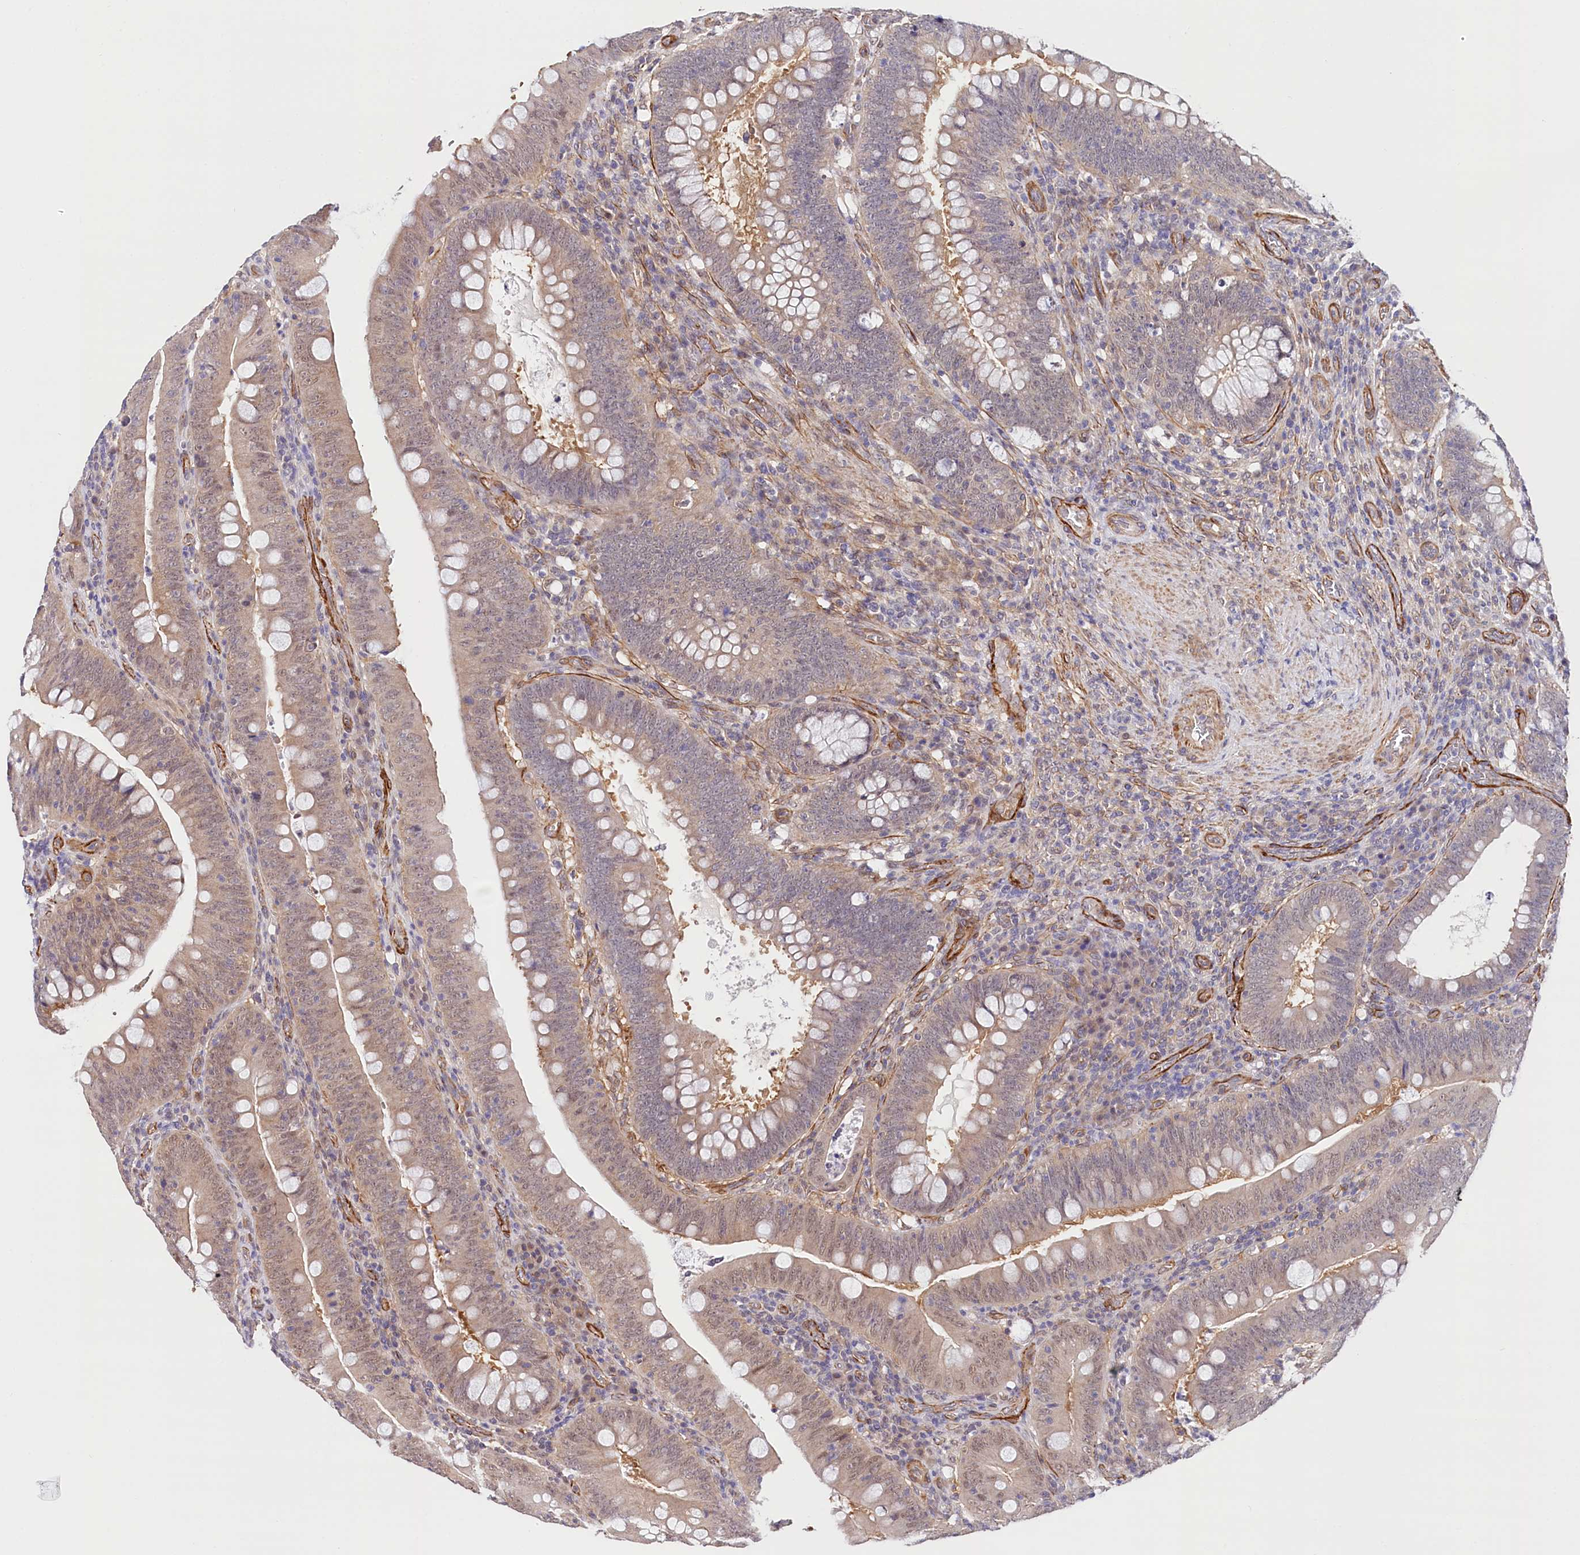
{"staining": {"intensity": "weak", "quantity": ">75%", "location": "cytoplasmic/membranous,nuclear"}, "tissue": "colorectal cancer", "cell_type": "Tumor cells", "image_type": "cancer", "snomed": [{"axis": "morphology", "description": "Normal tissue, NOS"}, {"axis": "topography", "description": "Colon"}], "caption": "Tumor cells demonstrate weak cytoplasmic/membranous and nuclear positivity in approximately >75% of cells in colorectal cancer. (DAB IHC, brown staining for protein, blue staining for nuclei).", "gene": "PPP2R5B", "patient": {"sex": "female", "age": 82}}